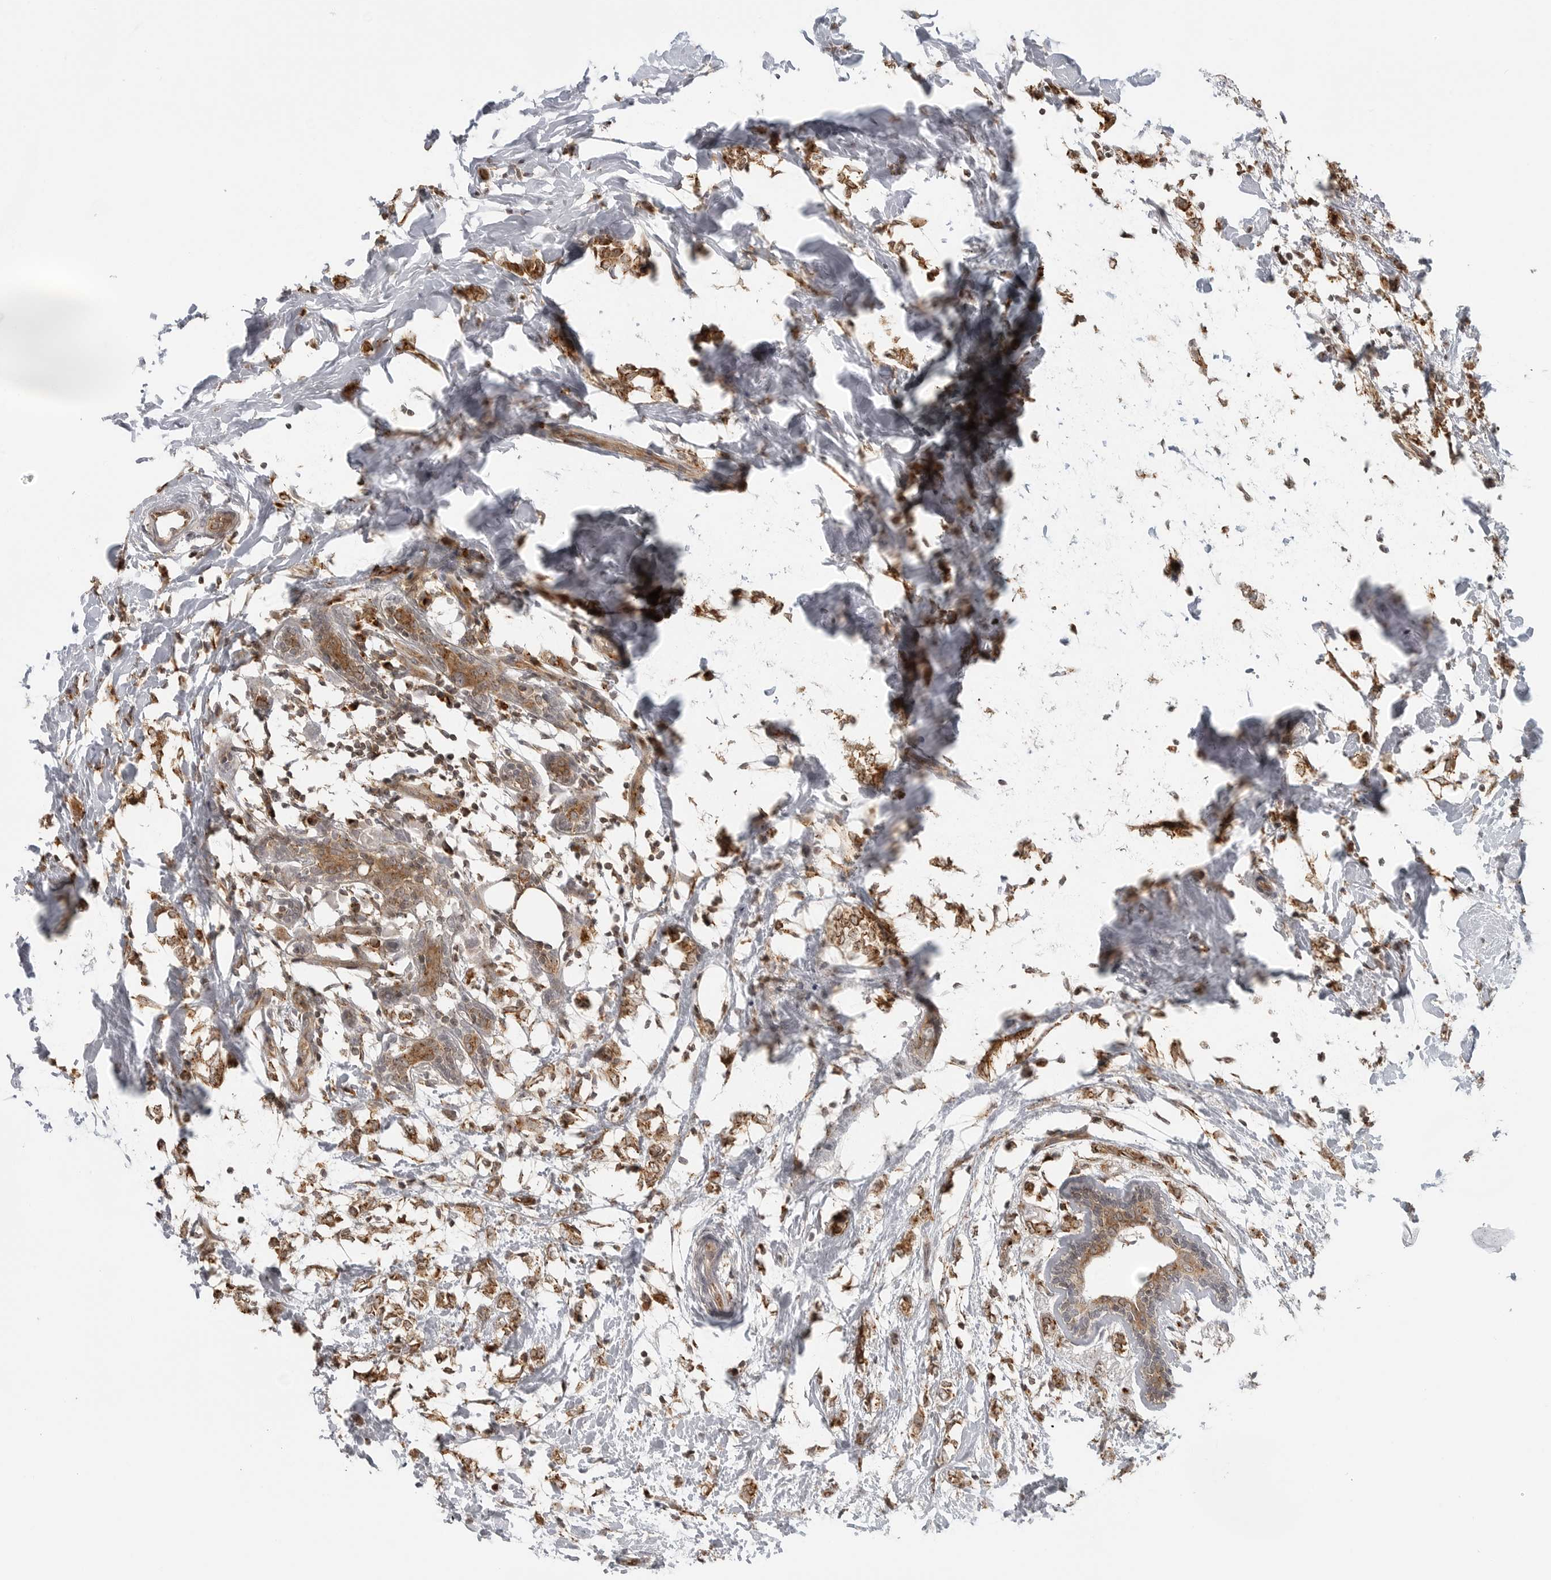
{"staining": {"intensity": "moderate", "quantity": ">75%", "location": "cytoplasmic/membranous"}, "tissue": "breast cancer", "cell_type": "Tumor cells", "image_type": "cancer", "snomed": [{"axis": "morphology", "description": "Normal tissue, NOS"}, {"axis": "morphology", "description": "Lobular carcinoma"}, {"axis": "topography", "description": "Breast"}], "caption": "Breast cancer tissue demonstrates moderate cytoplasmic/membranous expression in approximately >75% of tumor cells", "gene": "COPA", "patient": {"sex": "female", "age": 47}}